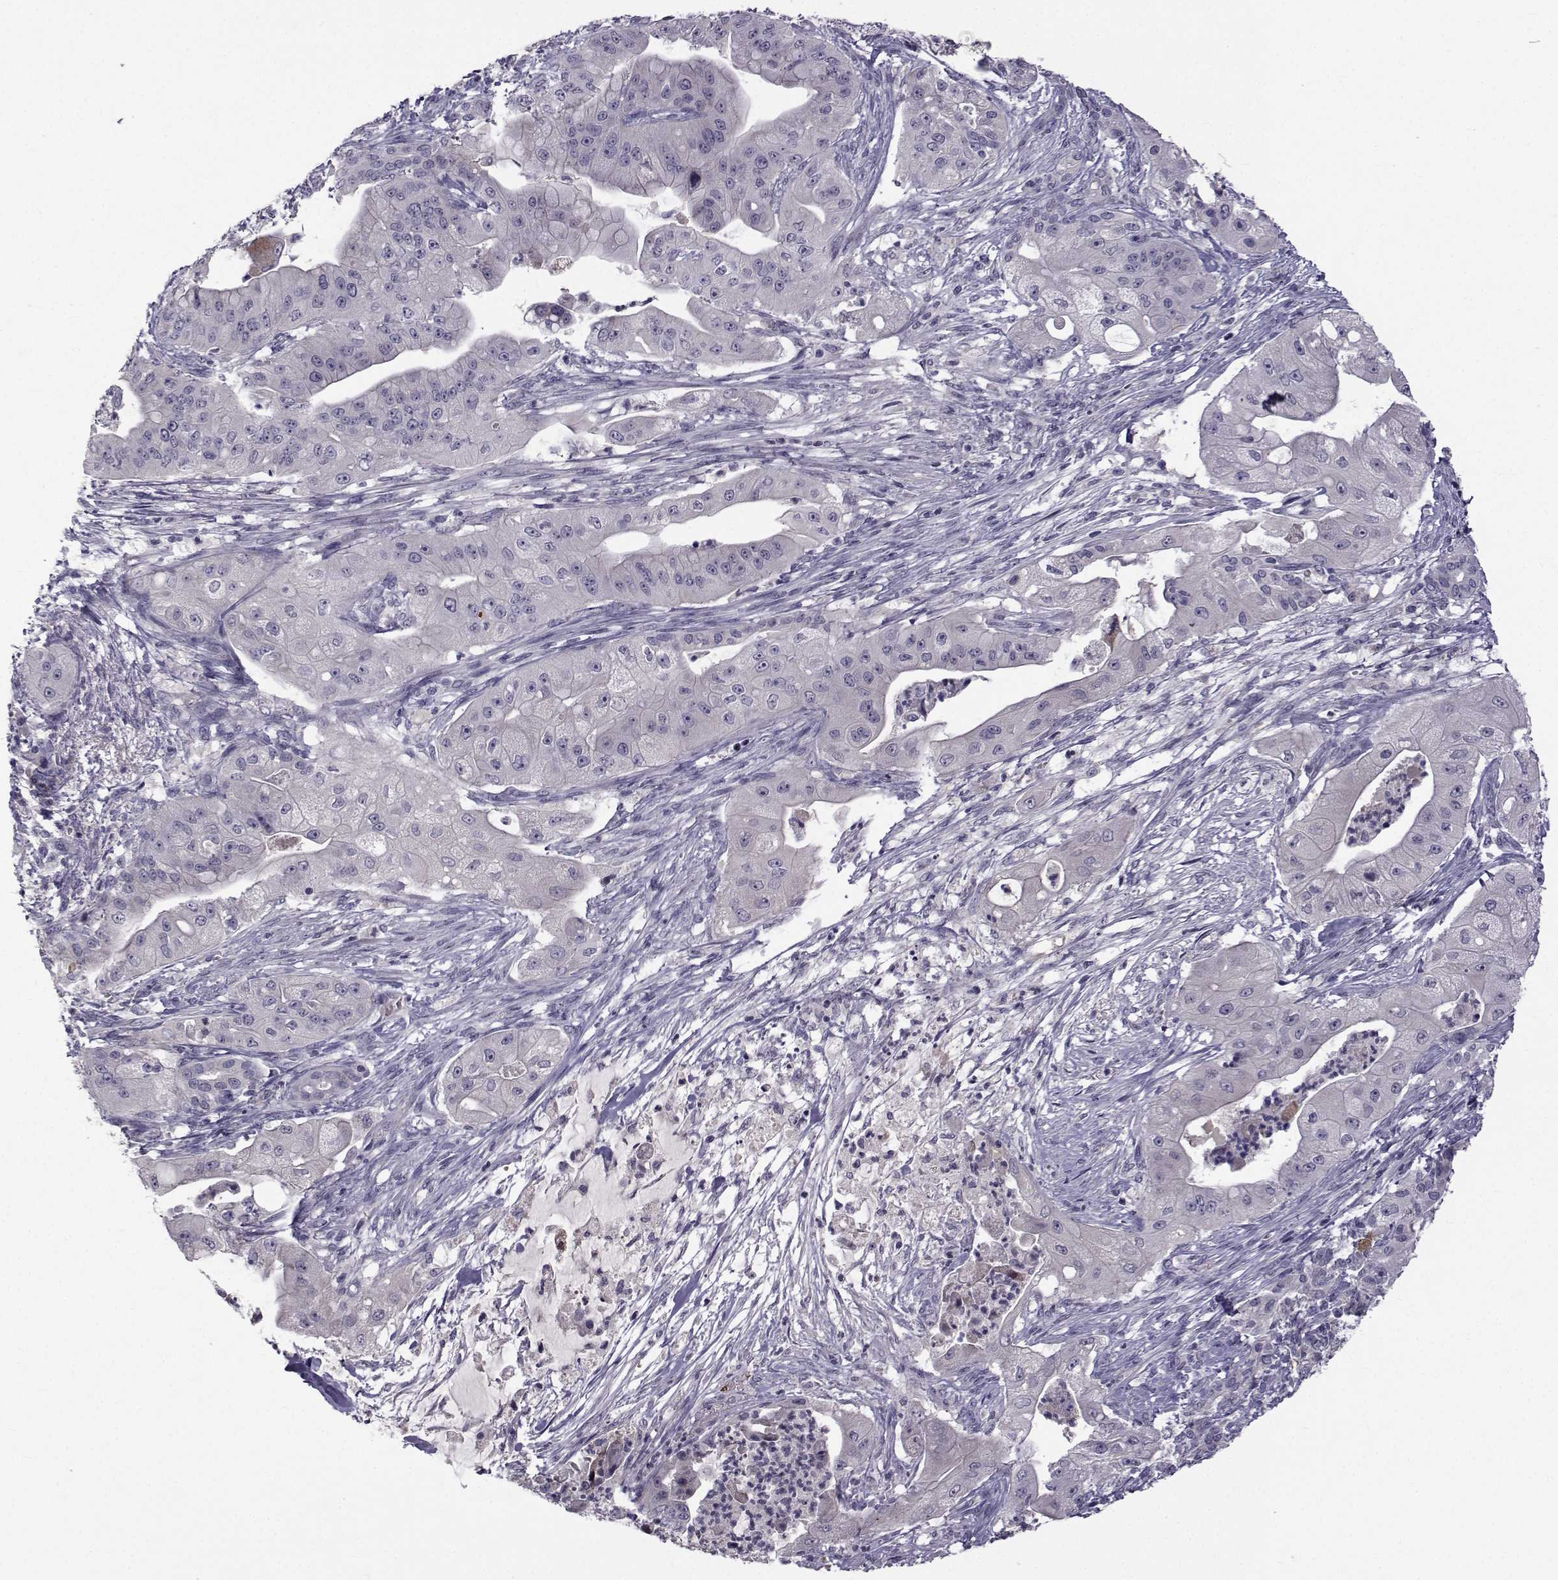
{"staining": {"intensity": "negative", "quantity": "none", "location": "none"}, "tissue": "pancreatic cancer", "cell_type": "Tumor cells", "image_type": "cancer", "snomed": [{"axis": "morphology", "description": "Normal tissue, NOS"}, {"axis": "morphology", "description": "Inflammation, NOS"}, {"axis": "morphology", "description": "Adenocarcinoma, NOS"}, {"axis": "topography", "description": "Pancreas"}], "caption": "The histopathology image shows no significant expression in tumor cells of pancreatic adenocarcinoma. The staining was performed using DAB (3,3'-diaminobenzidine) to visualize the protein expression in brown, while the nuclei were stained in blue with hematoxylin (Magnification: 20x).", "gene": "TNFRSF11B", "patient": {"sex": "male", "age": 57}}